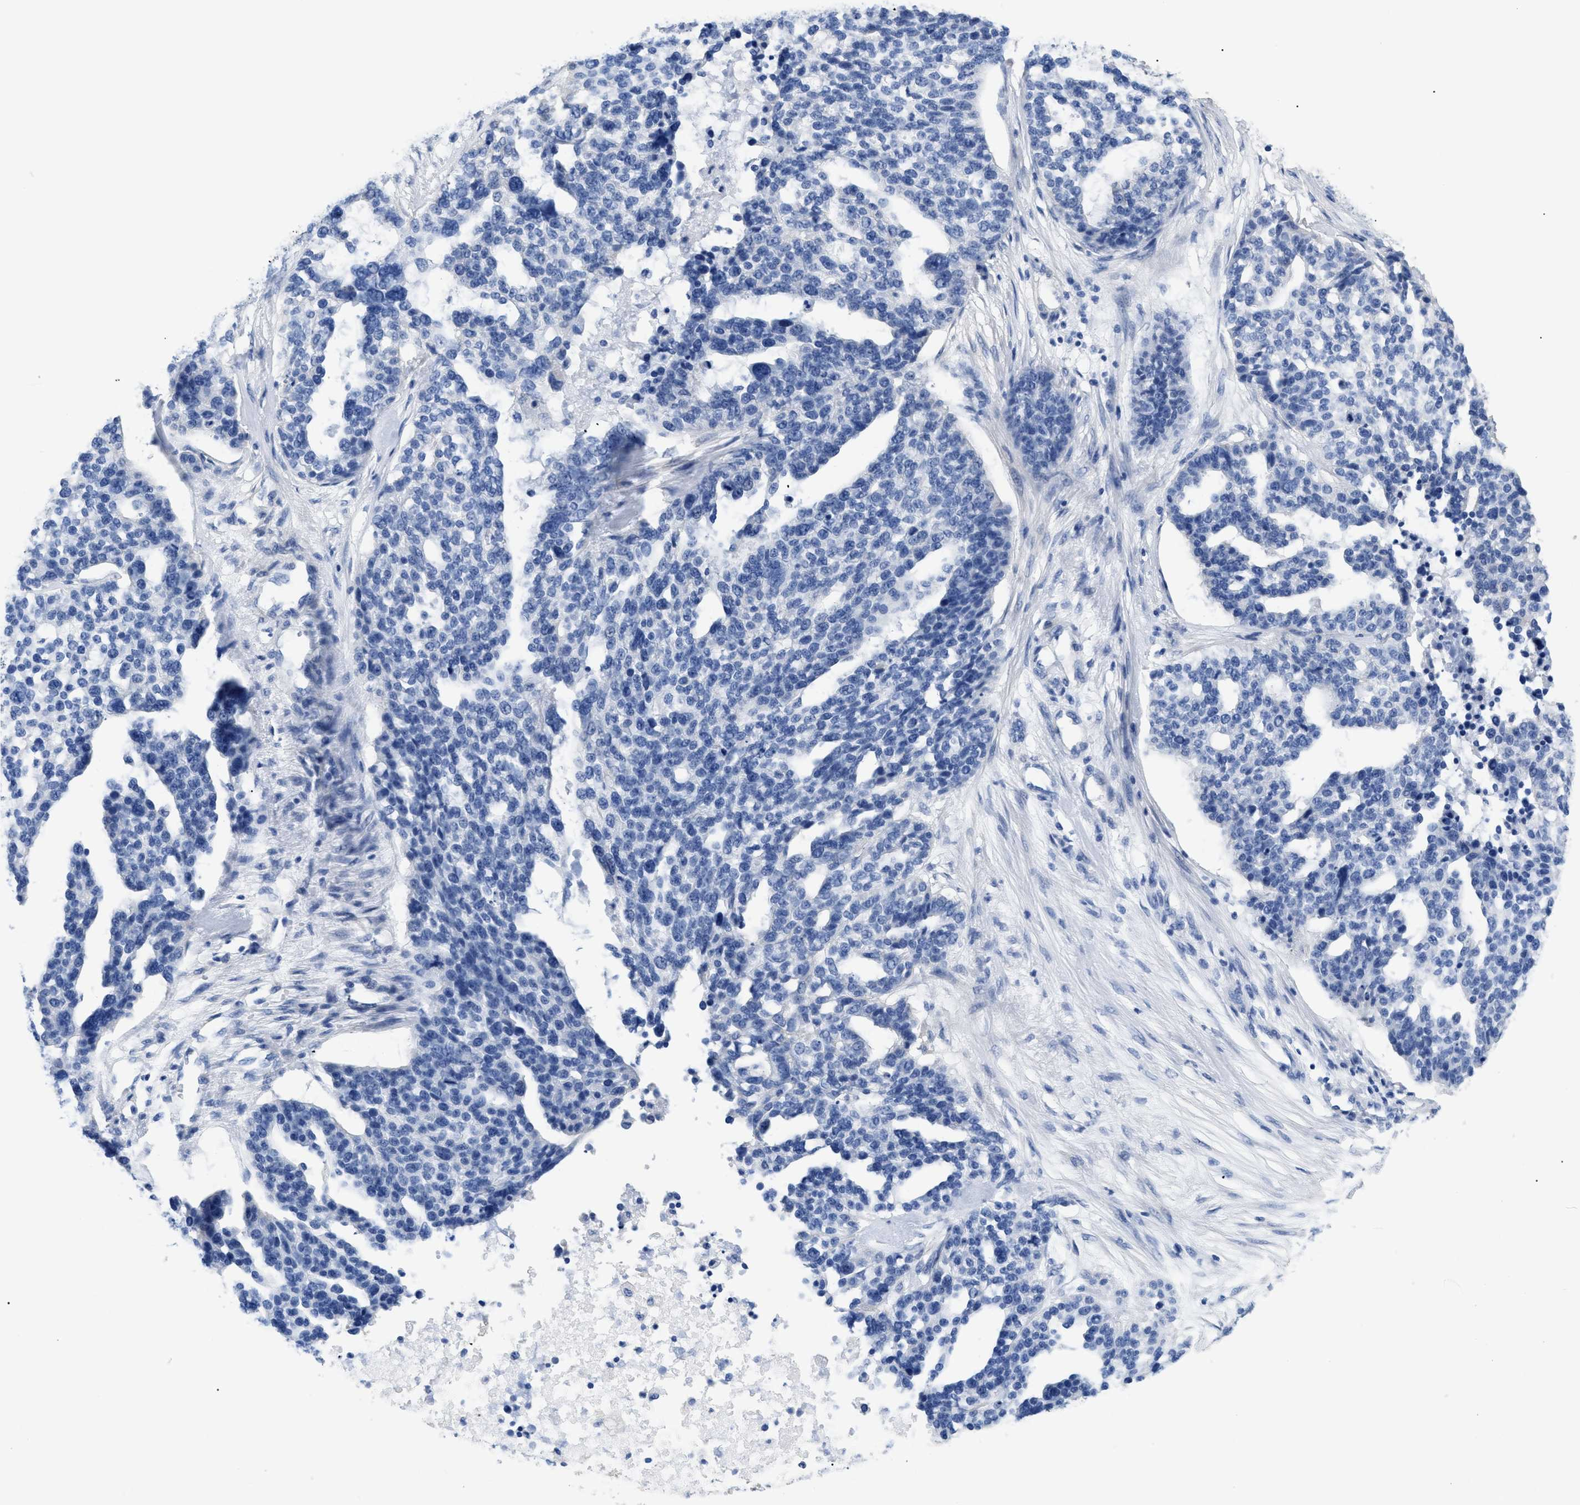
{"staining": {"intensity": "negative", "quantity": "none", "location": "none"}, "tissue": "ovarian cancer", "cell_type": "Tumor cells", "image_type": "cancer", "snomed": [{"axis": "morphology", "description": "Cystadenocarcinoma, serous, NOS"}, {"axis": "topography", "description": "Ovary"}], "caption": "Protein analysis of ovarian serous cystadenocarcinoma displays no significant positivity in tumor cells.", "gene": "DLC1", "patient": {"sex": "female", "age": 59}}